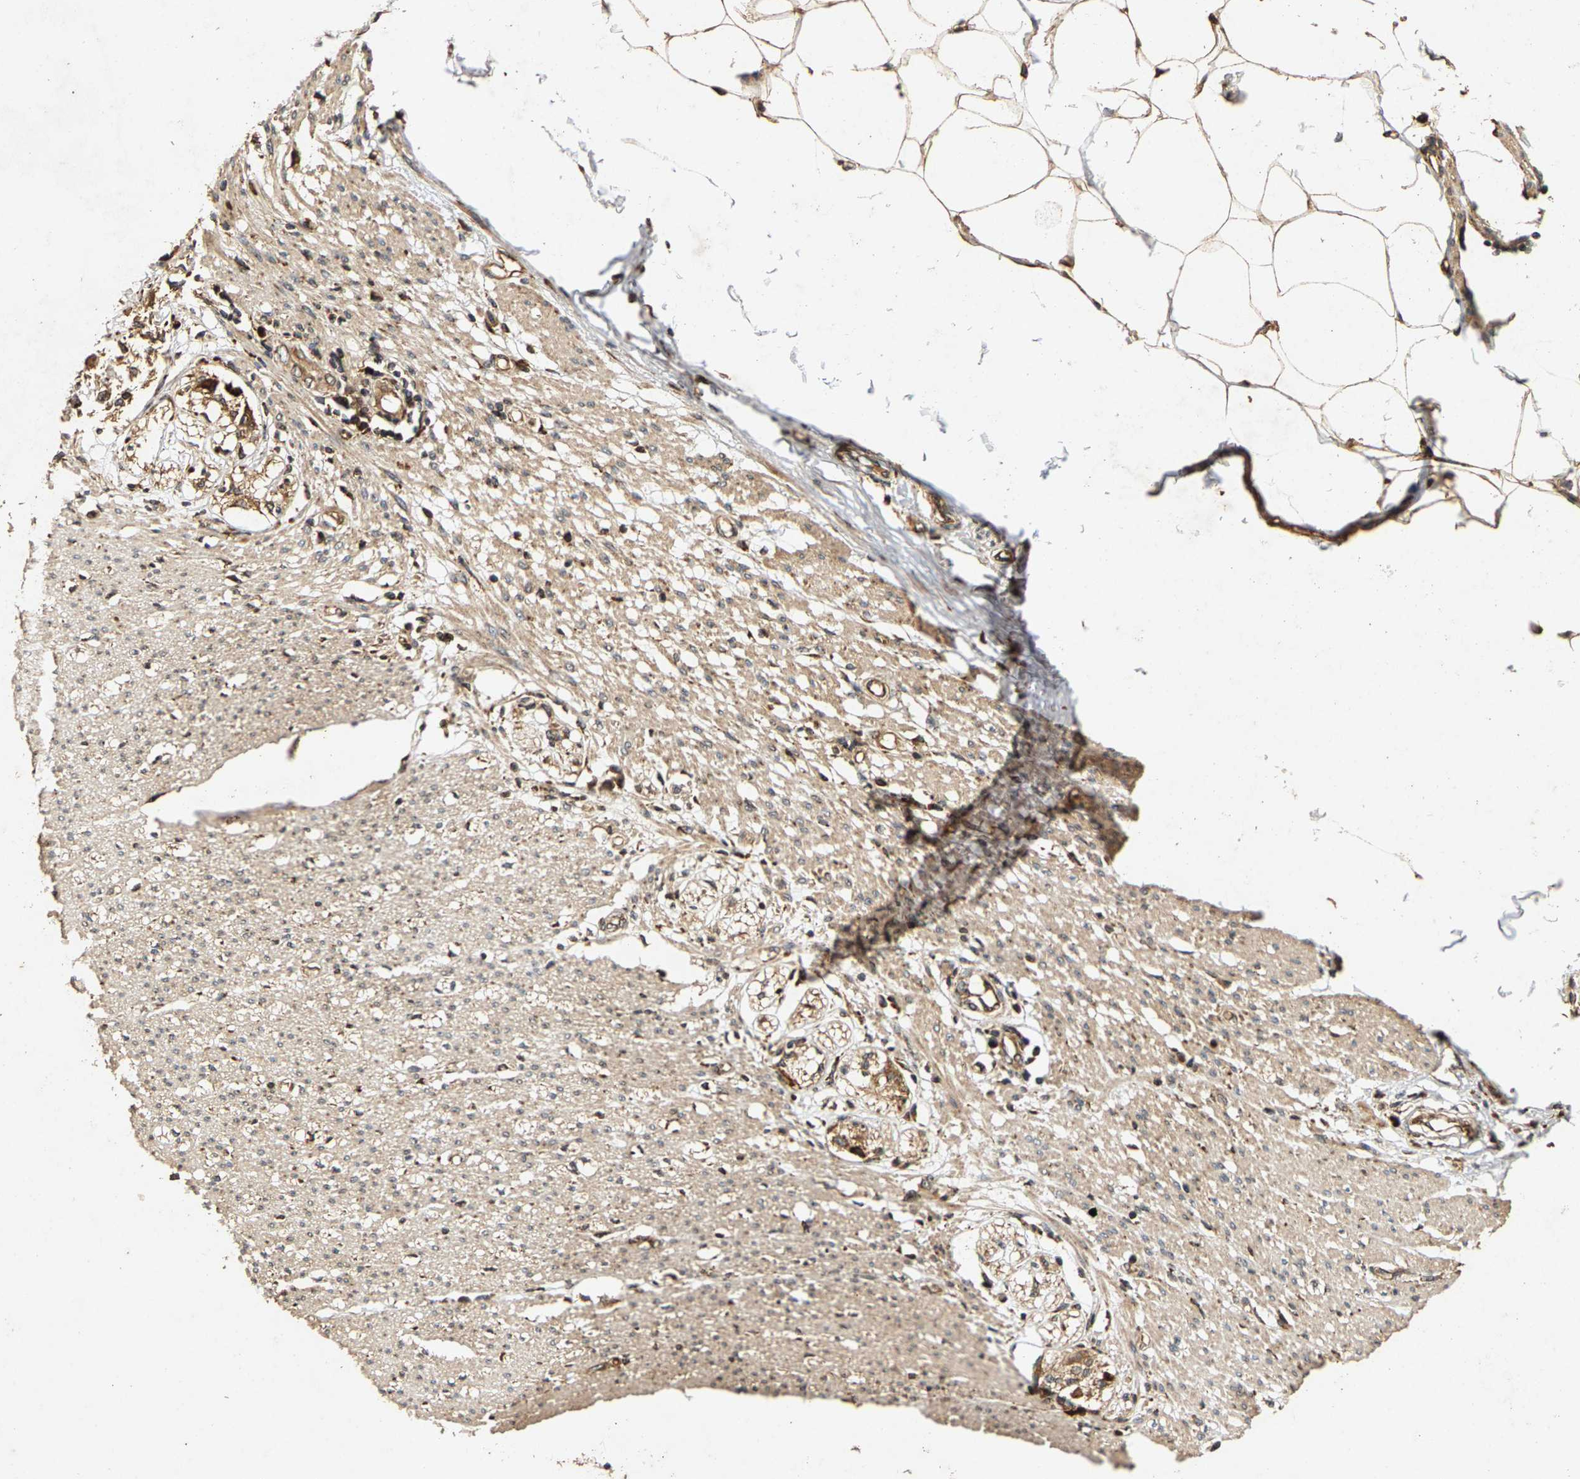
{"staining": {"intensity": "weak", "quantity": ">75%", "location": "cytoplasmic/membranous"}, "tissue": "smooth muscle", "cell_type": "Smooth muscle cells", "image_type": "normal", "snomed": [{"axis": "morphology", "description": "Normal tissue, NOS"}, {"axis": "morphology", "description": "Adenocarcinoma, NOS"}, {"axis": "topography", "description": "Colon"}, {"axis": "topography", "description": "Peripheral nerve tissue"}], "caption": "Protein expression analysis of unremarkable human smooth muscle reveals weak cytoplasmic/membranous positivity in about >75% of smooth muscle cells.", "gene": "CIDEC", "patient": {"sex": "male", "age": 14}}